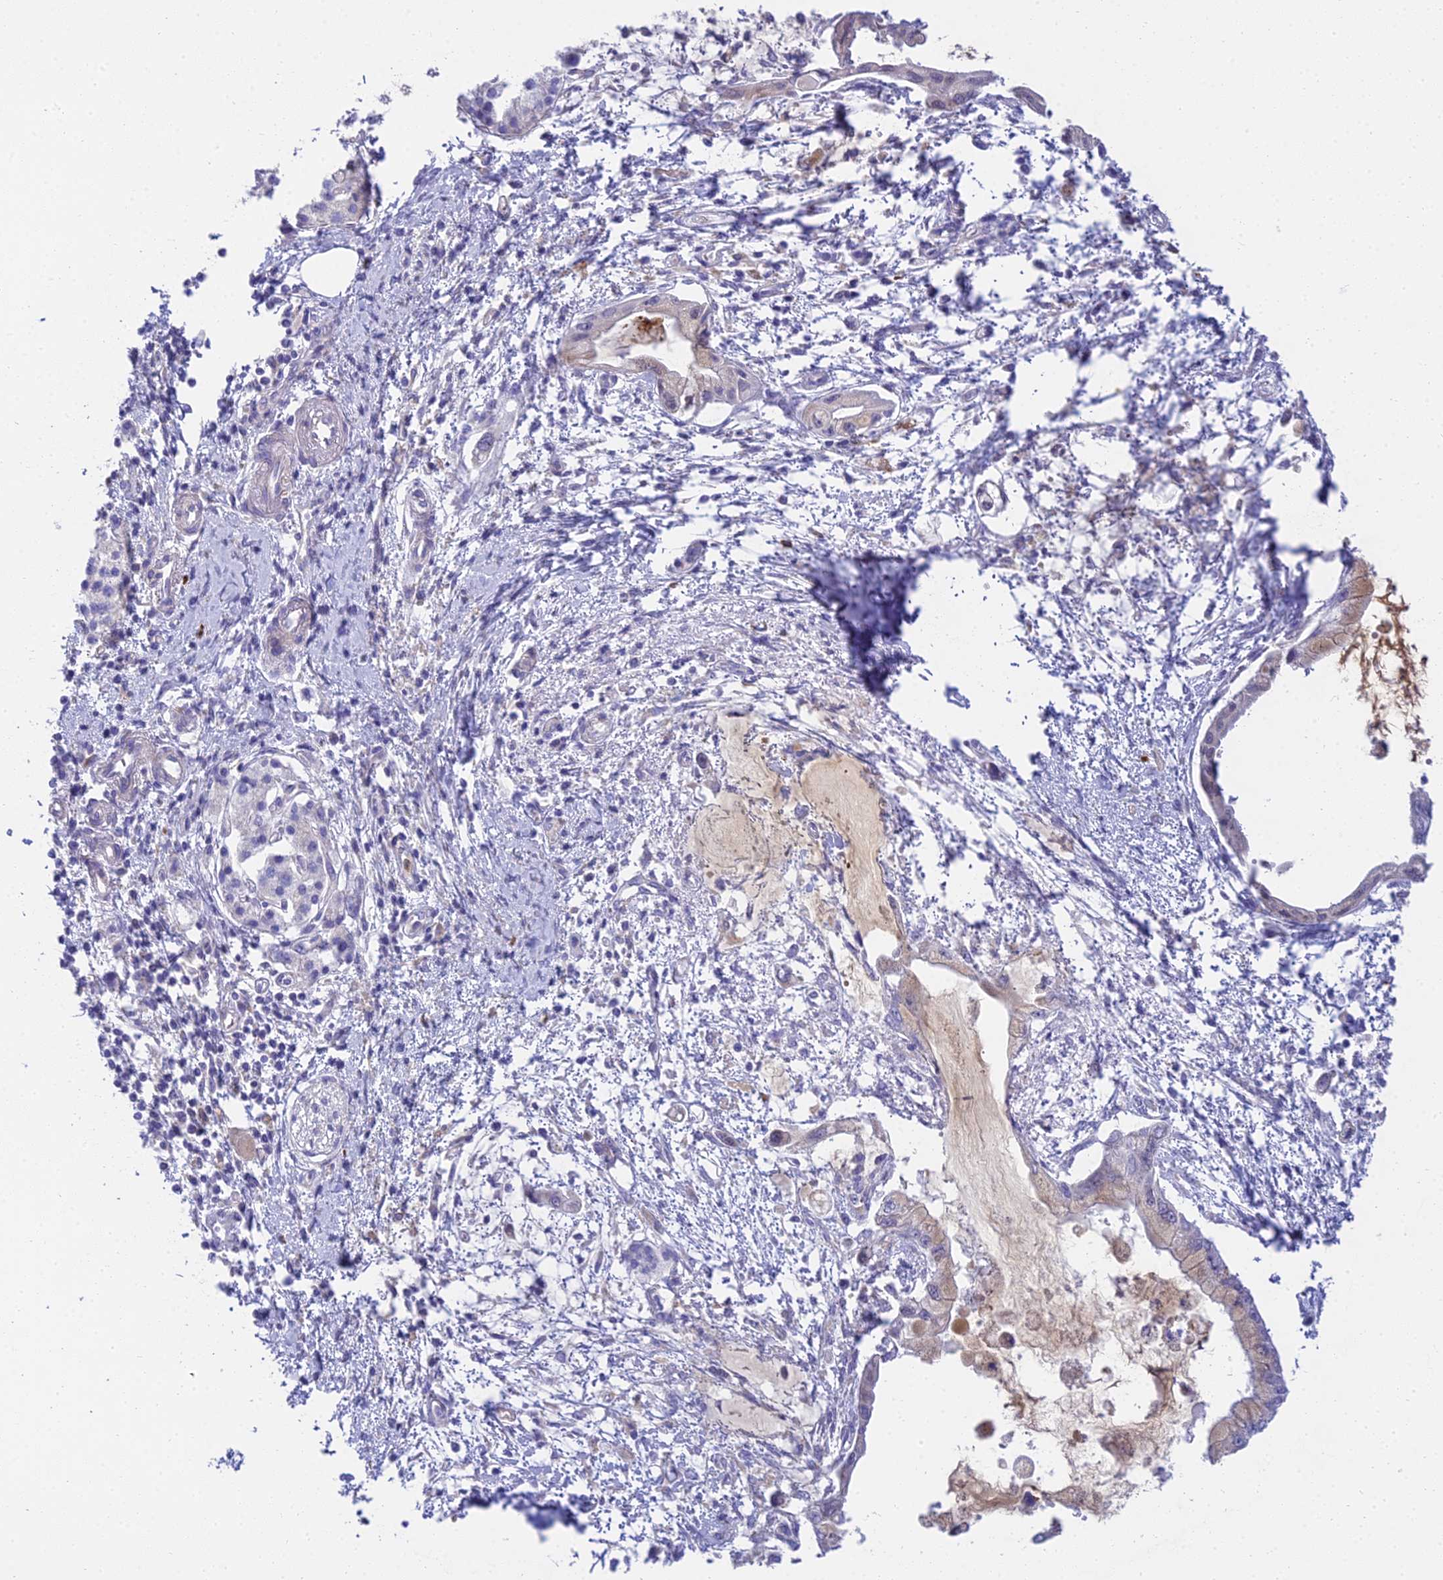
{"staining": {"intensity": "negative", "quantity": "none", "location": "none"}, "tissue": "pancreatic cancer", "cell_type": "Tumor cells", "image_type": "cancer", "snomed": [{"axis": "morphology", "description": "Adenocarcinoma, NOS"}, {"axis": "topography", "description": "Pancreas"}], "caption": "Human pancreatic adenocarcinoma stained for a protein using immunohistochemistry demonstrates no expression in tumor cells.", "gene": "CLCN7", "patient": {"sex": "male", "age": 48}}